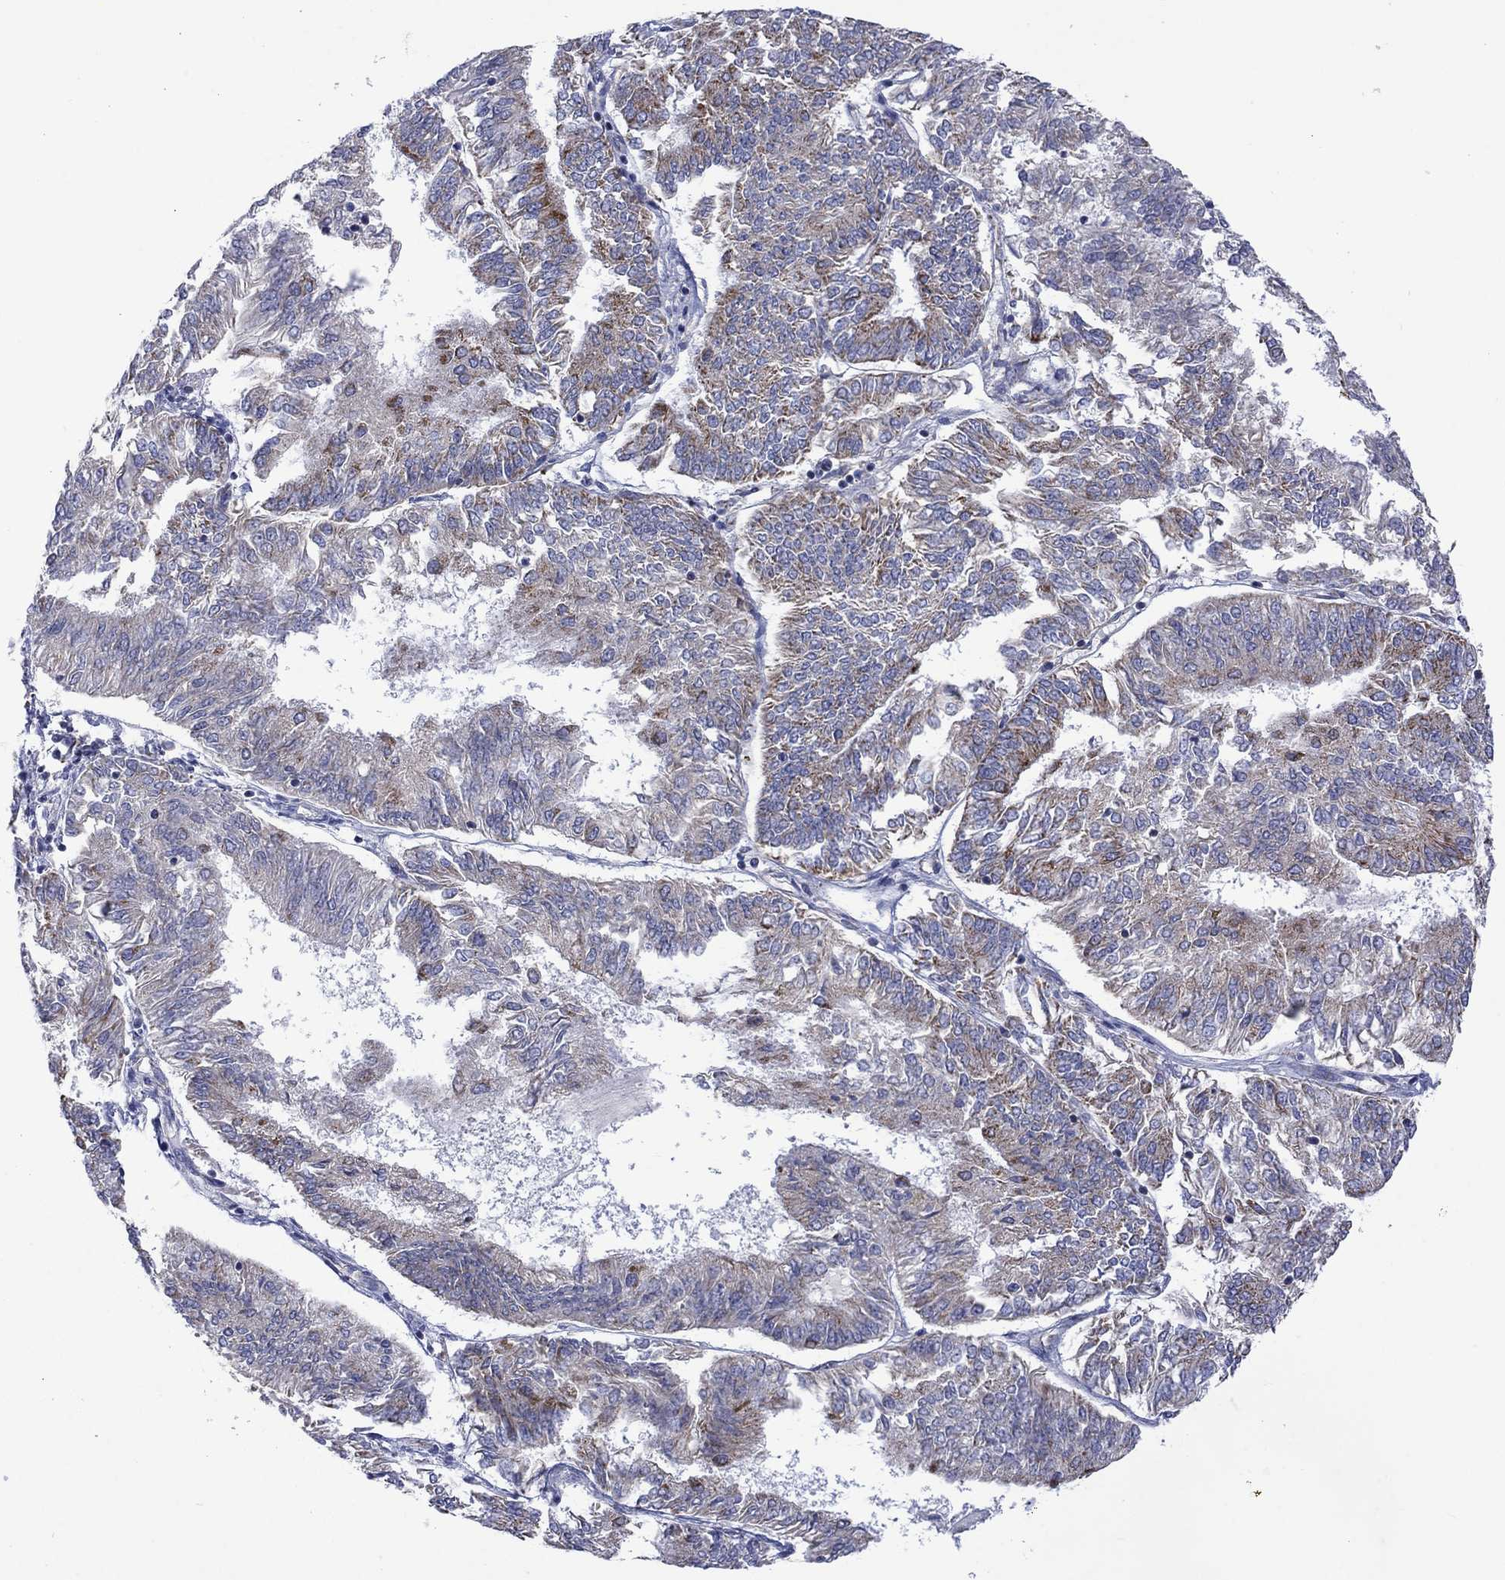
{"staining": {"intensity": "strong", "quantity": "<25%", "location": "cytoplasmic/membranous"}, "tissue": "endometrial cancer", "cell_type": "Tumor cells", "image_type": "cancer", "snomed": [{"axis": "morphology", "description": "Adenocarcinoma, NOS"}, {"axis": "topography", "description": "Endometrium"}], "caption": "Immunohistochemistry (IHC) (DAB (3,3'-diaminobenzidine)) staining of endometrial adenocarcinoma demonstrates strong cytoplasmic/membranous protein staining in about <25% of tumor cells.", "gene": "CISD1", "patient": {"sex": "female", "age": 58}}